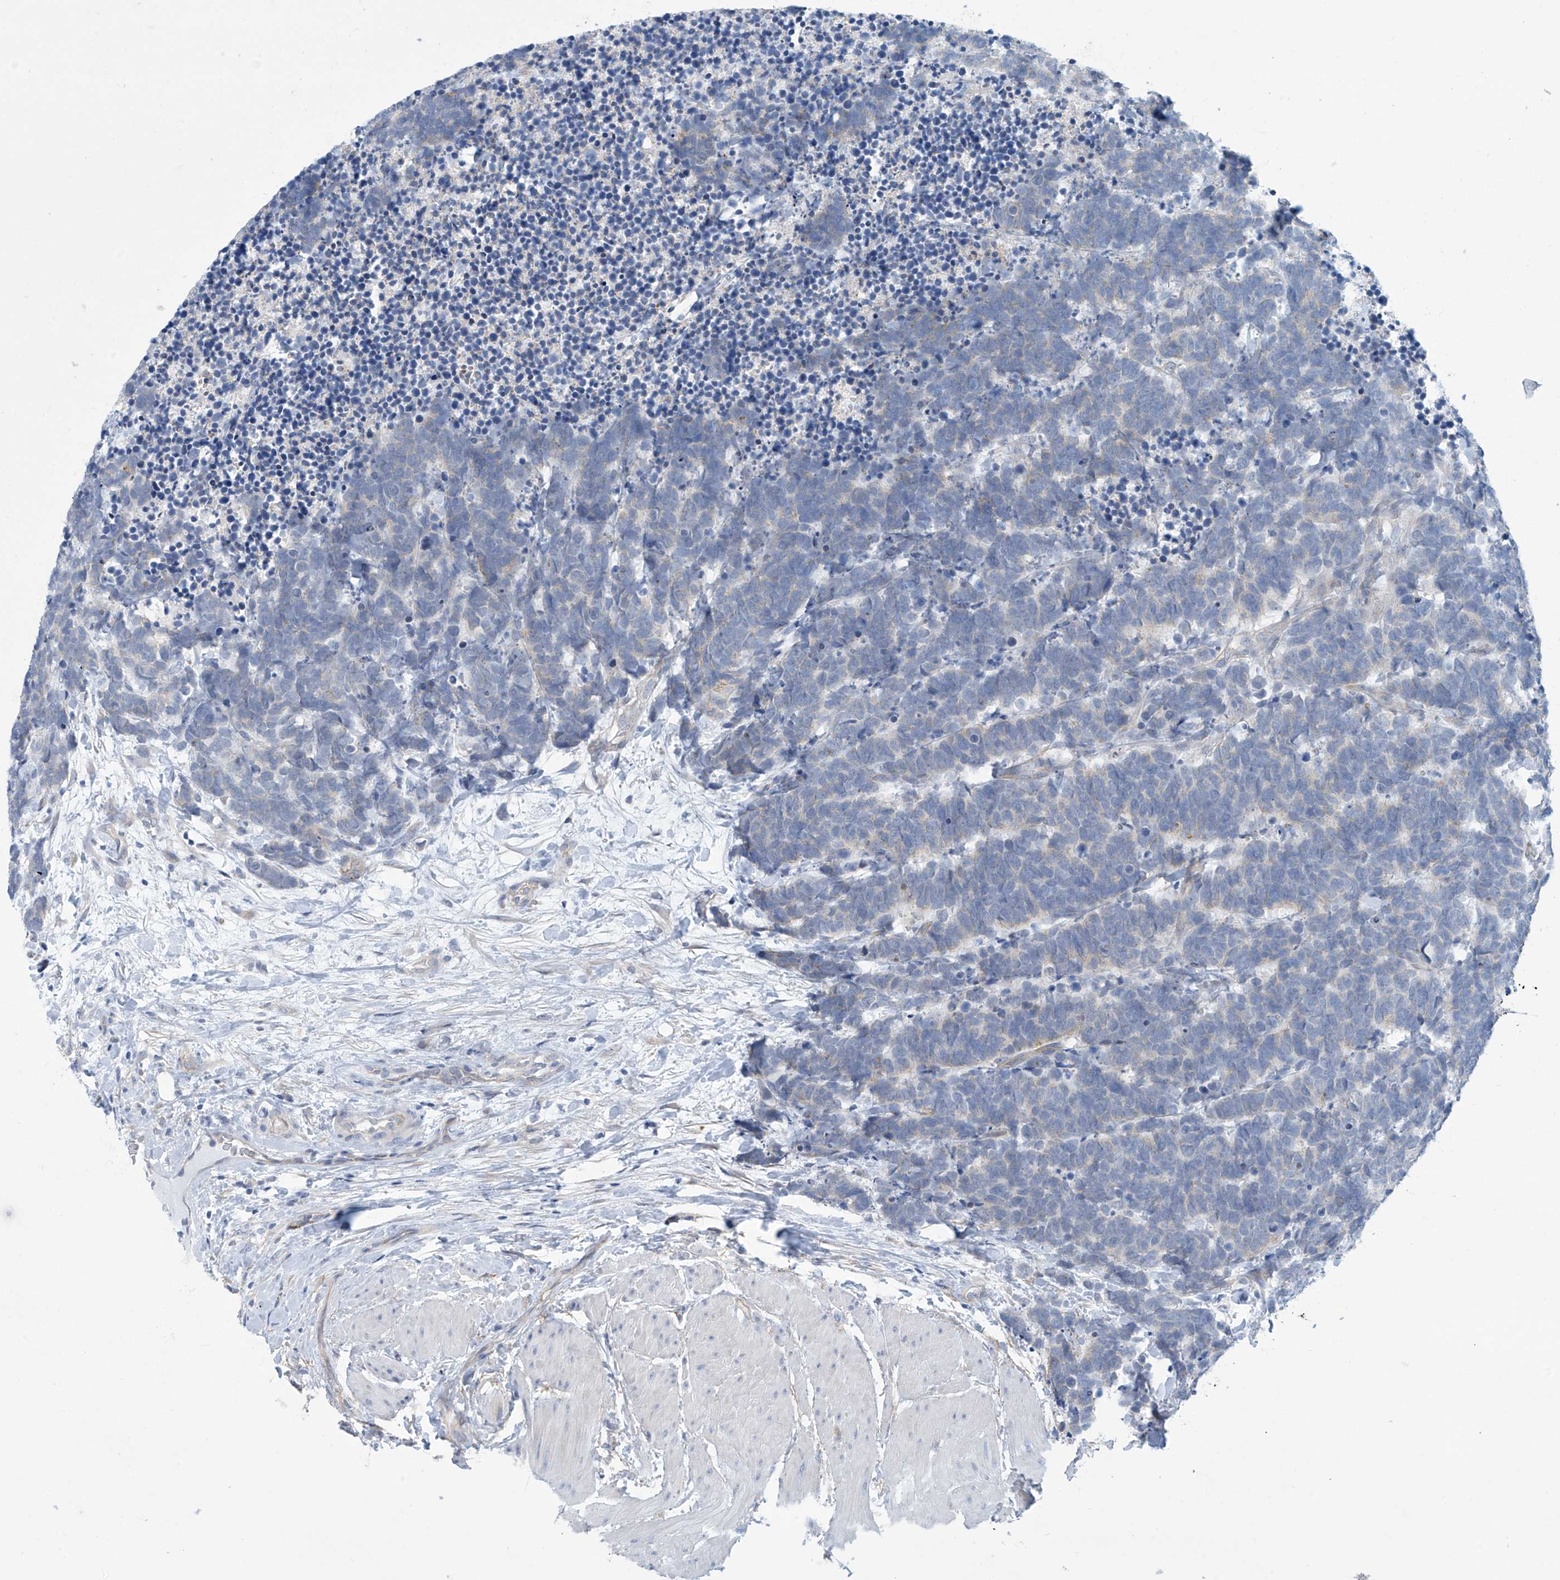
{"staining": {"intensity": "negative", "quantity": "none", "location": "none"}, "tissue": "carcinoid", "cell_type": "Tumor cells", "image_type": "cancer", "snomed": [{"axis": "morphology", "description": "Carcinoma, NOS"}, {"axis": "morphology", "description": "Carcinoid, malignant, NOS"}, {"axis": "topography", "description": "Urinary bladder"}], "caption": "Tumor cells are negative for protein expression in human carcinoma.", "gene": "ABHD13", "patient": {"sex": "male", "age": 57}}